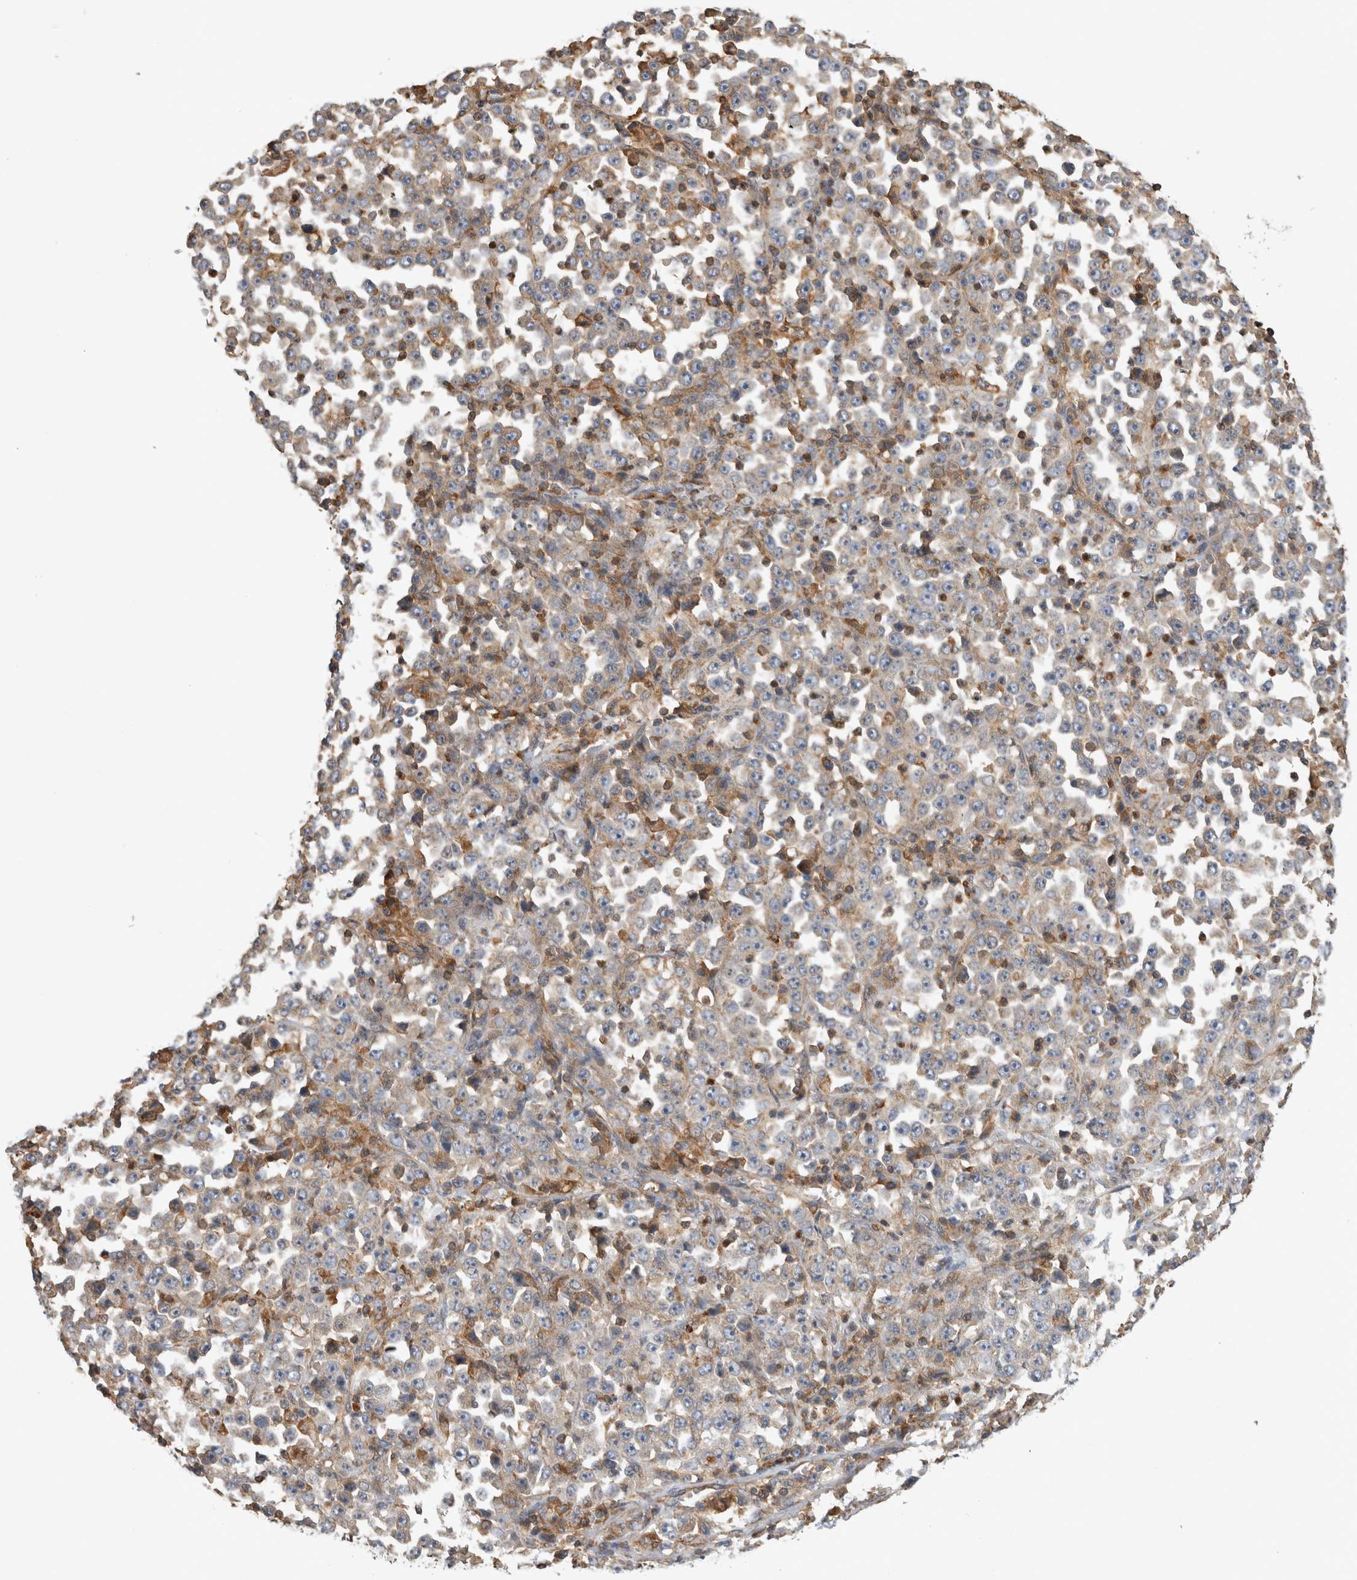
{"staining": {"intensity": "negative", "quantity": "none", "location": "none"}, "tissue": "stomach cancer", "cell_type": "Tumor cells", "image_type": "cancer", "snomed": [{"axis": "morphology", "description": "Normal tissue, NOS"}, {"axis": "morphology", "description": "Adenocarcinoma, NOS"}, {"axis": "topography", "description": "Stomach, upper"}, {"axis": "topography", "description": "Stomach"}], "caption": "Immunohistochemistry histopathology image of neoplastic tissue: human adenocarcinoma (stomach) stained with DAB shows no significant protein expression in tumor cells.", "gene": "GRIK2", "patient": {"sex": "male", "age": 59}}